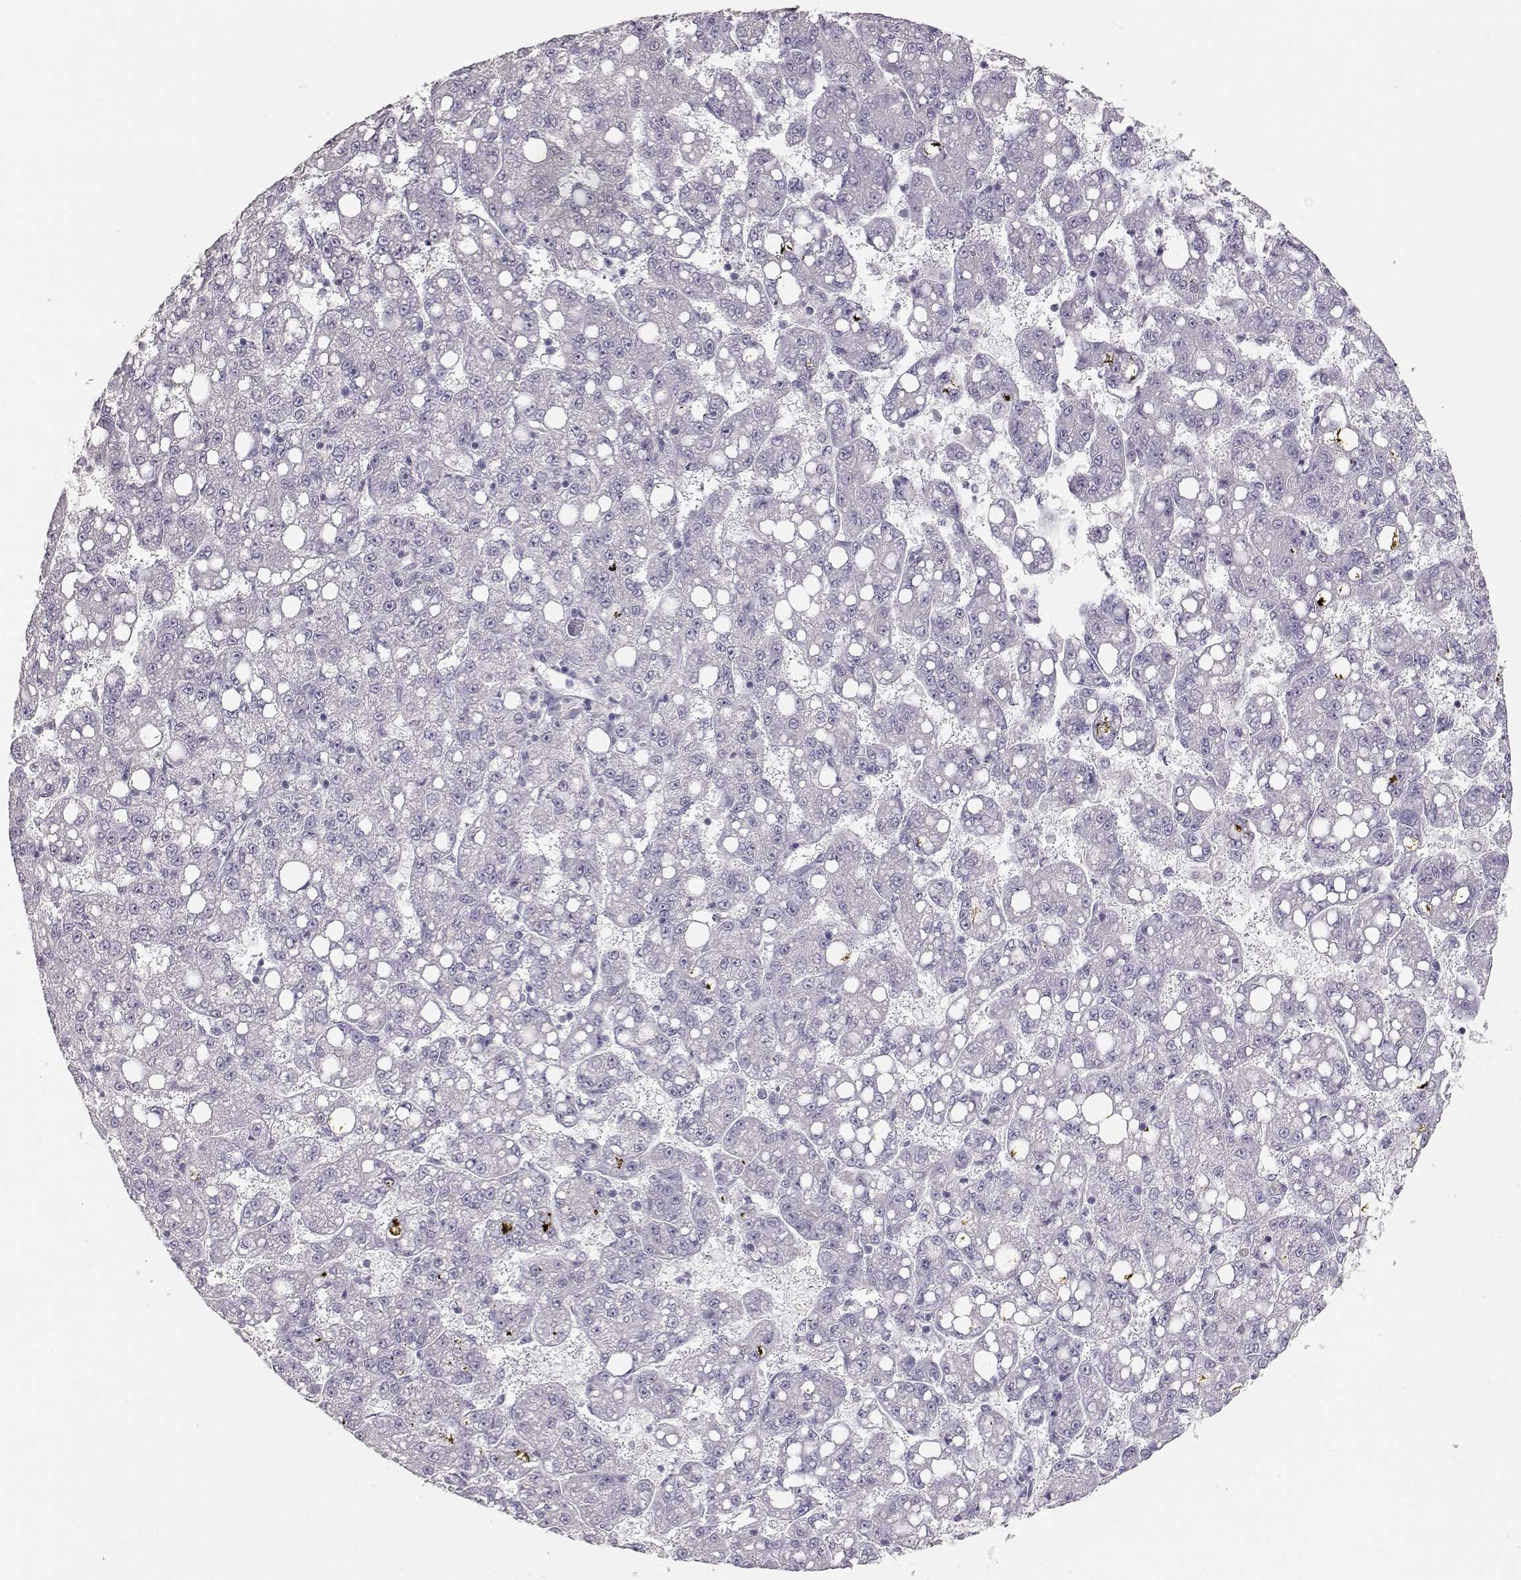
{"staining": {"intensity": "negative", "quantity": "none", "location": "none"}, "tissue": "liver cancer", "cell_type": "Tumor cells", "image_type": "cancer", "snomed": [{"axis": "morphology", "description": "Carcinoma, Hepatocellular, NOS"}, {"axis": "topography", "description": "Liver"}], "caption": "Immunohistochemistry of human liver cancer shows no positivity in tumor cells. (Stains: DAB IHC with hematoxylin counter stain, Microscopy: brightfield microscopy at high magnification).", "gene": "TKTL1", "patient": {"sex": "female", "age": 65}}